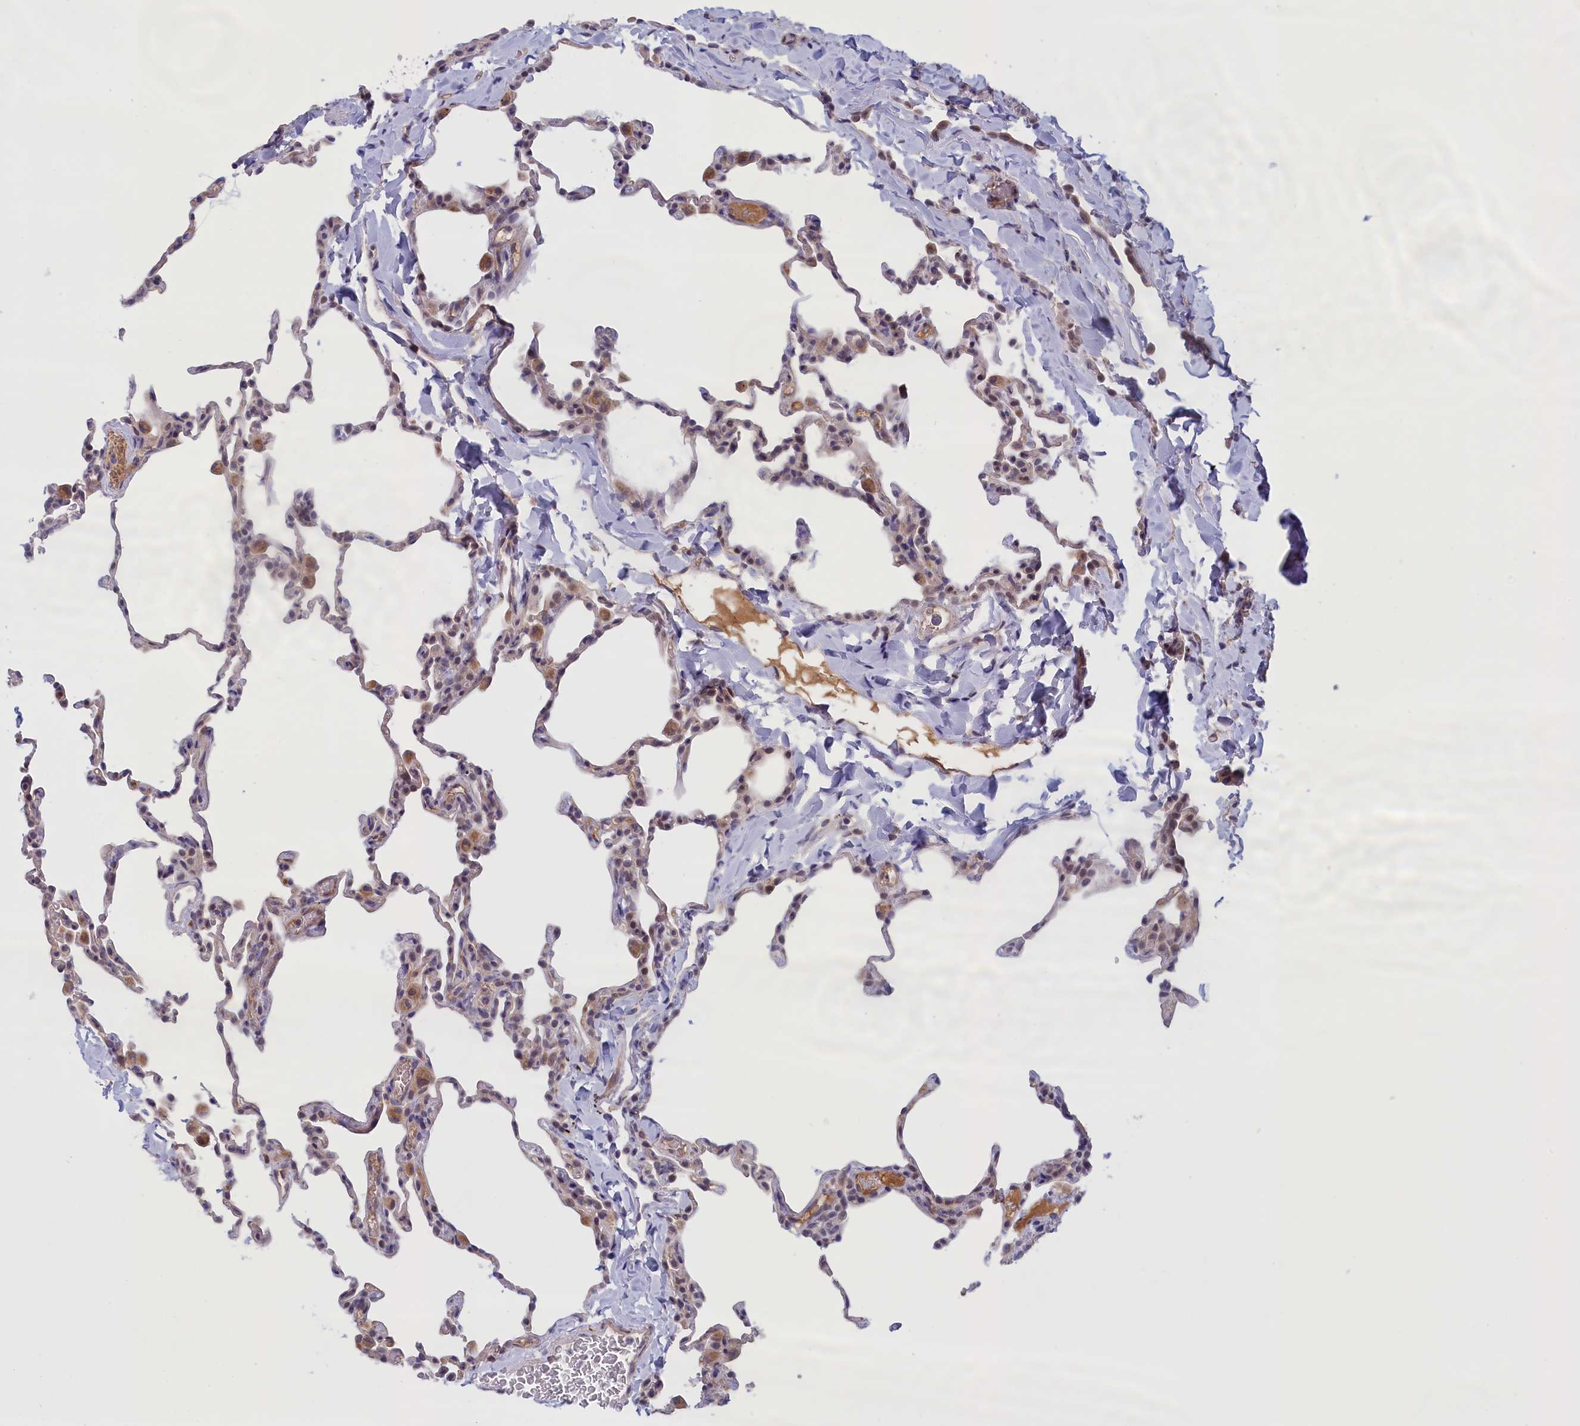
{"staining": {"intensity": "weak", "quantity": "25%-75%", "location": "nuclear"}, "tissue": "lung", "cell_type": "Alveolar cells", "image_type": "normal", "snomed": [{"axis": "morphology", "description": "Normal tissue, NOS"}, {"axis": "topography", "description": "Lung"}], "caption": "Immunohistochemical staining of unremarkable lung demonstrates 25%-75% levels of weak nuclear protein positivity in about 25%-75% of alveolar cells.", "gene": "IGFALS", "patient": {"sex": "male", "age": 20}}